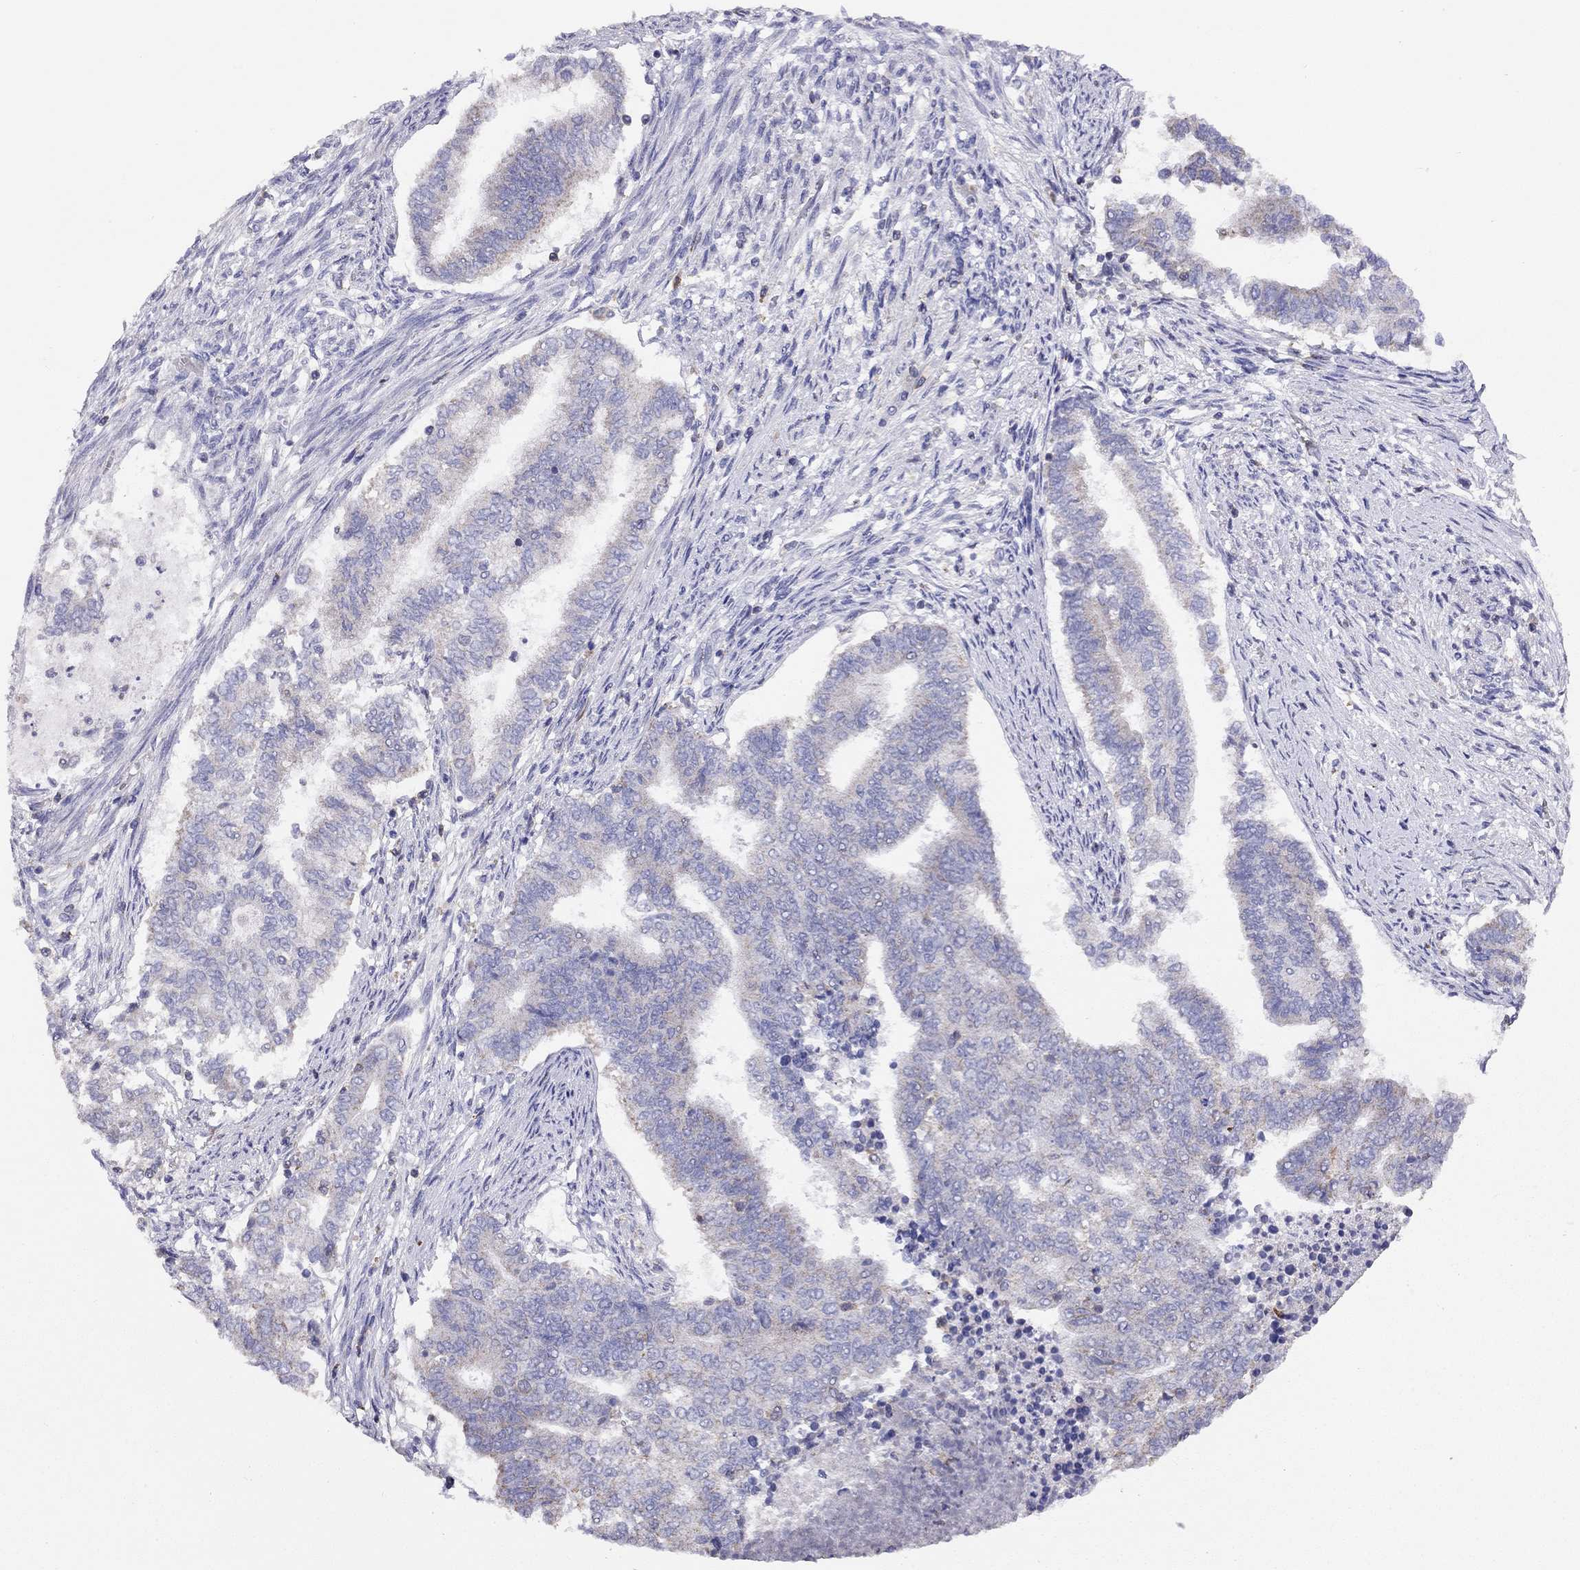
{"staining": {"intensity": "negative", "quantity": "none", "location": "none"}, "tissue": "endometrial cancer", "cell_type": "Tumor cells", "image_type": "cancer", "snomed": [{"axis": "morphology", "description": "Adenocarcinoma, NOS"}, {"axis": "topography", "description": "Endometrium"}], "caption": "A high-resolution micrograph shows IHC staining of endometrial adenocarcinoma, which exhibits no significant staining in tumor cells.", "gene": "CITED1", "patient": {"sex": "female", "age": 65}}